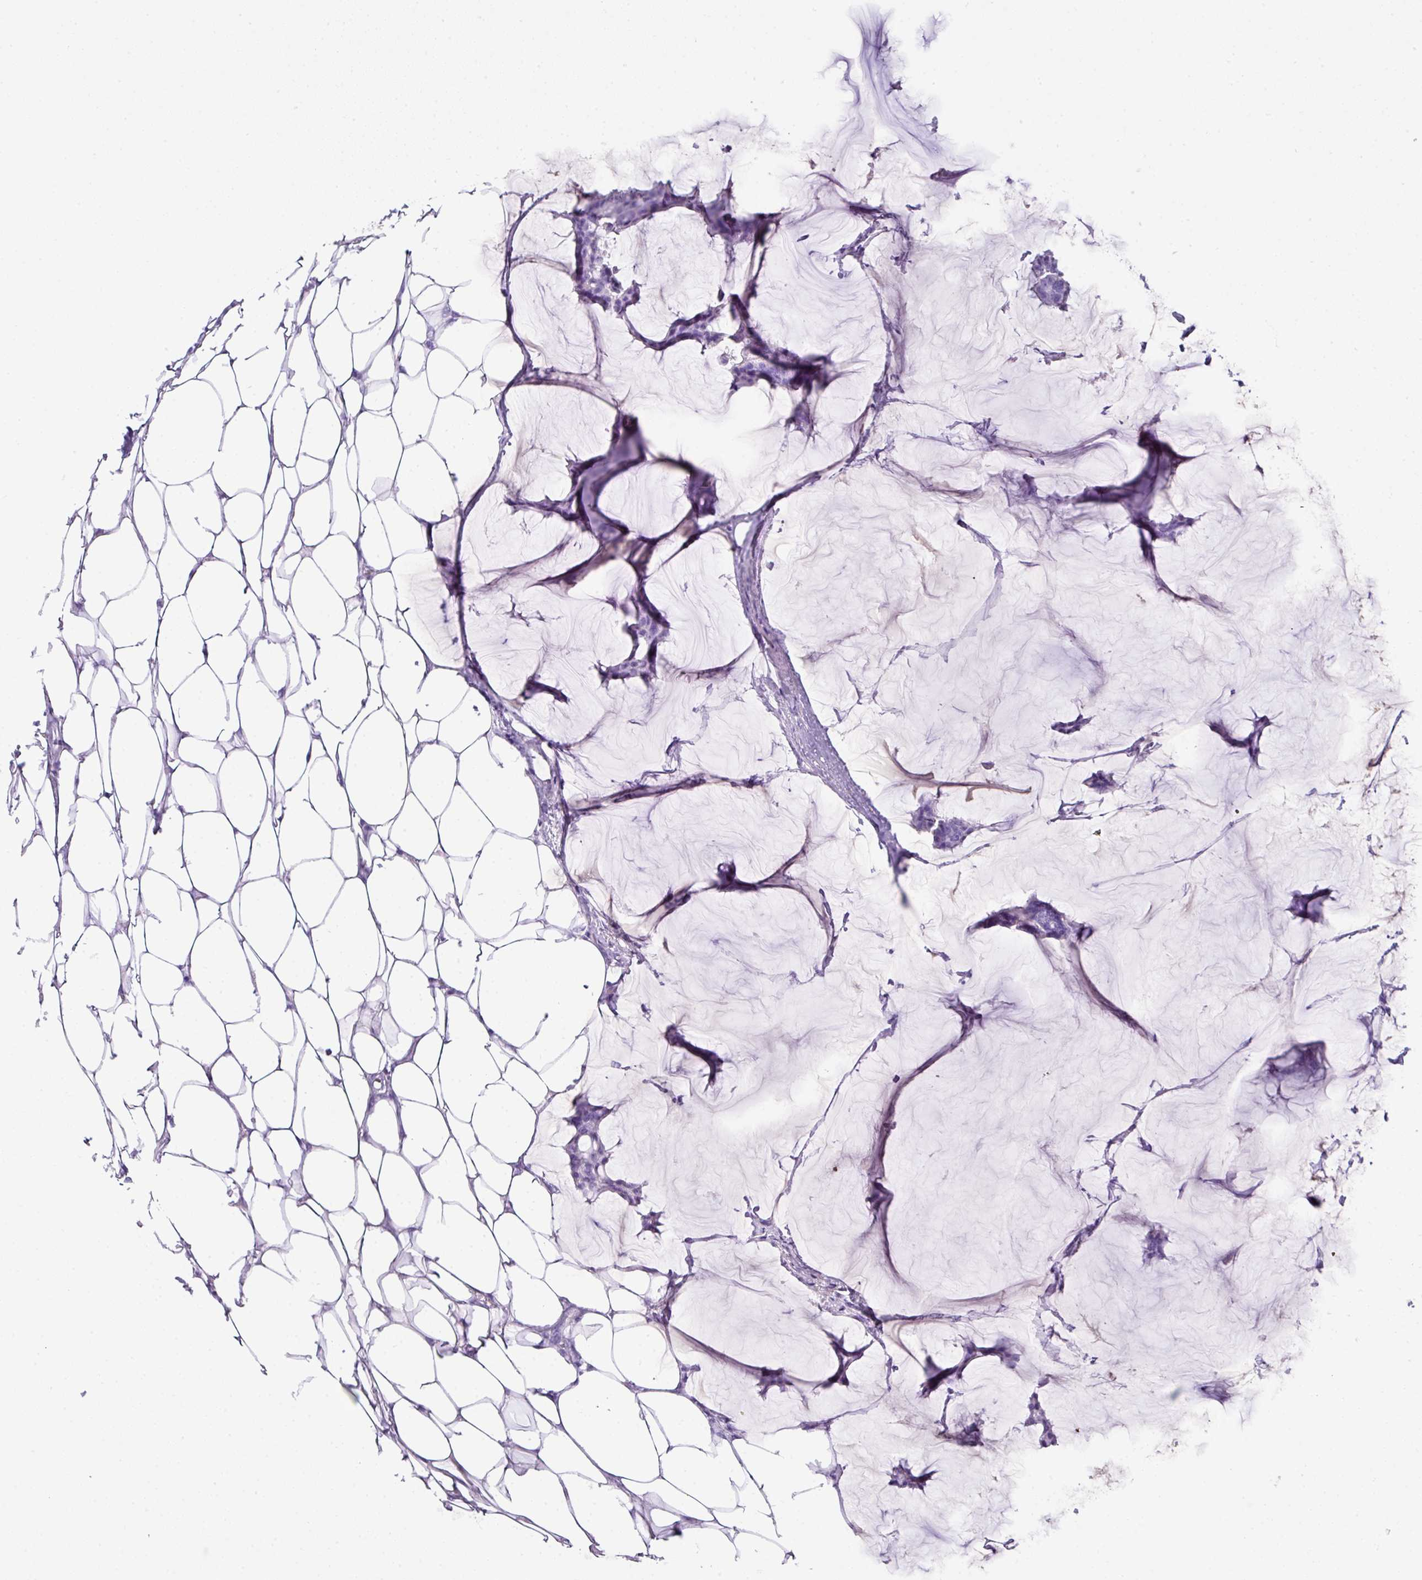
{"staining": {"intensity": "negative", "quantity": "none", "location": "none"}, "tissue": "breast cancer", "cell_type": "Tumor cells", "image_type": "cancer", "snomed": [{"axis": "morphology", "description": "Duct carcinoma"}, {"axis": "topography", "description": "Breast"}], "caption": "Tumor cells show no significant protein staining in breast intraductal carcinoma.", "gene": "TNP1", "patient": {"sex": "female", "age": 93}}